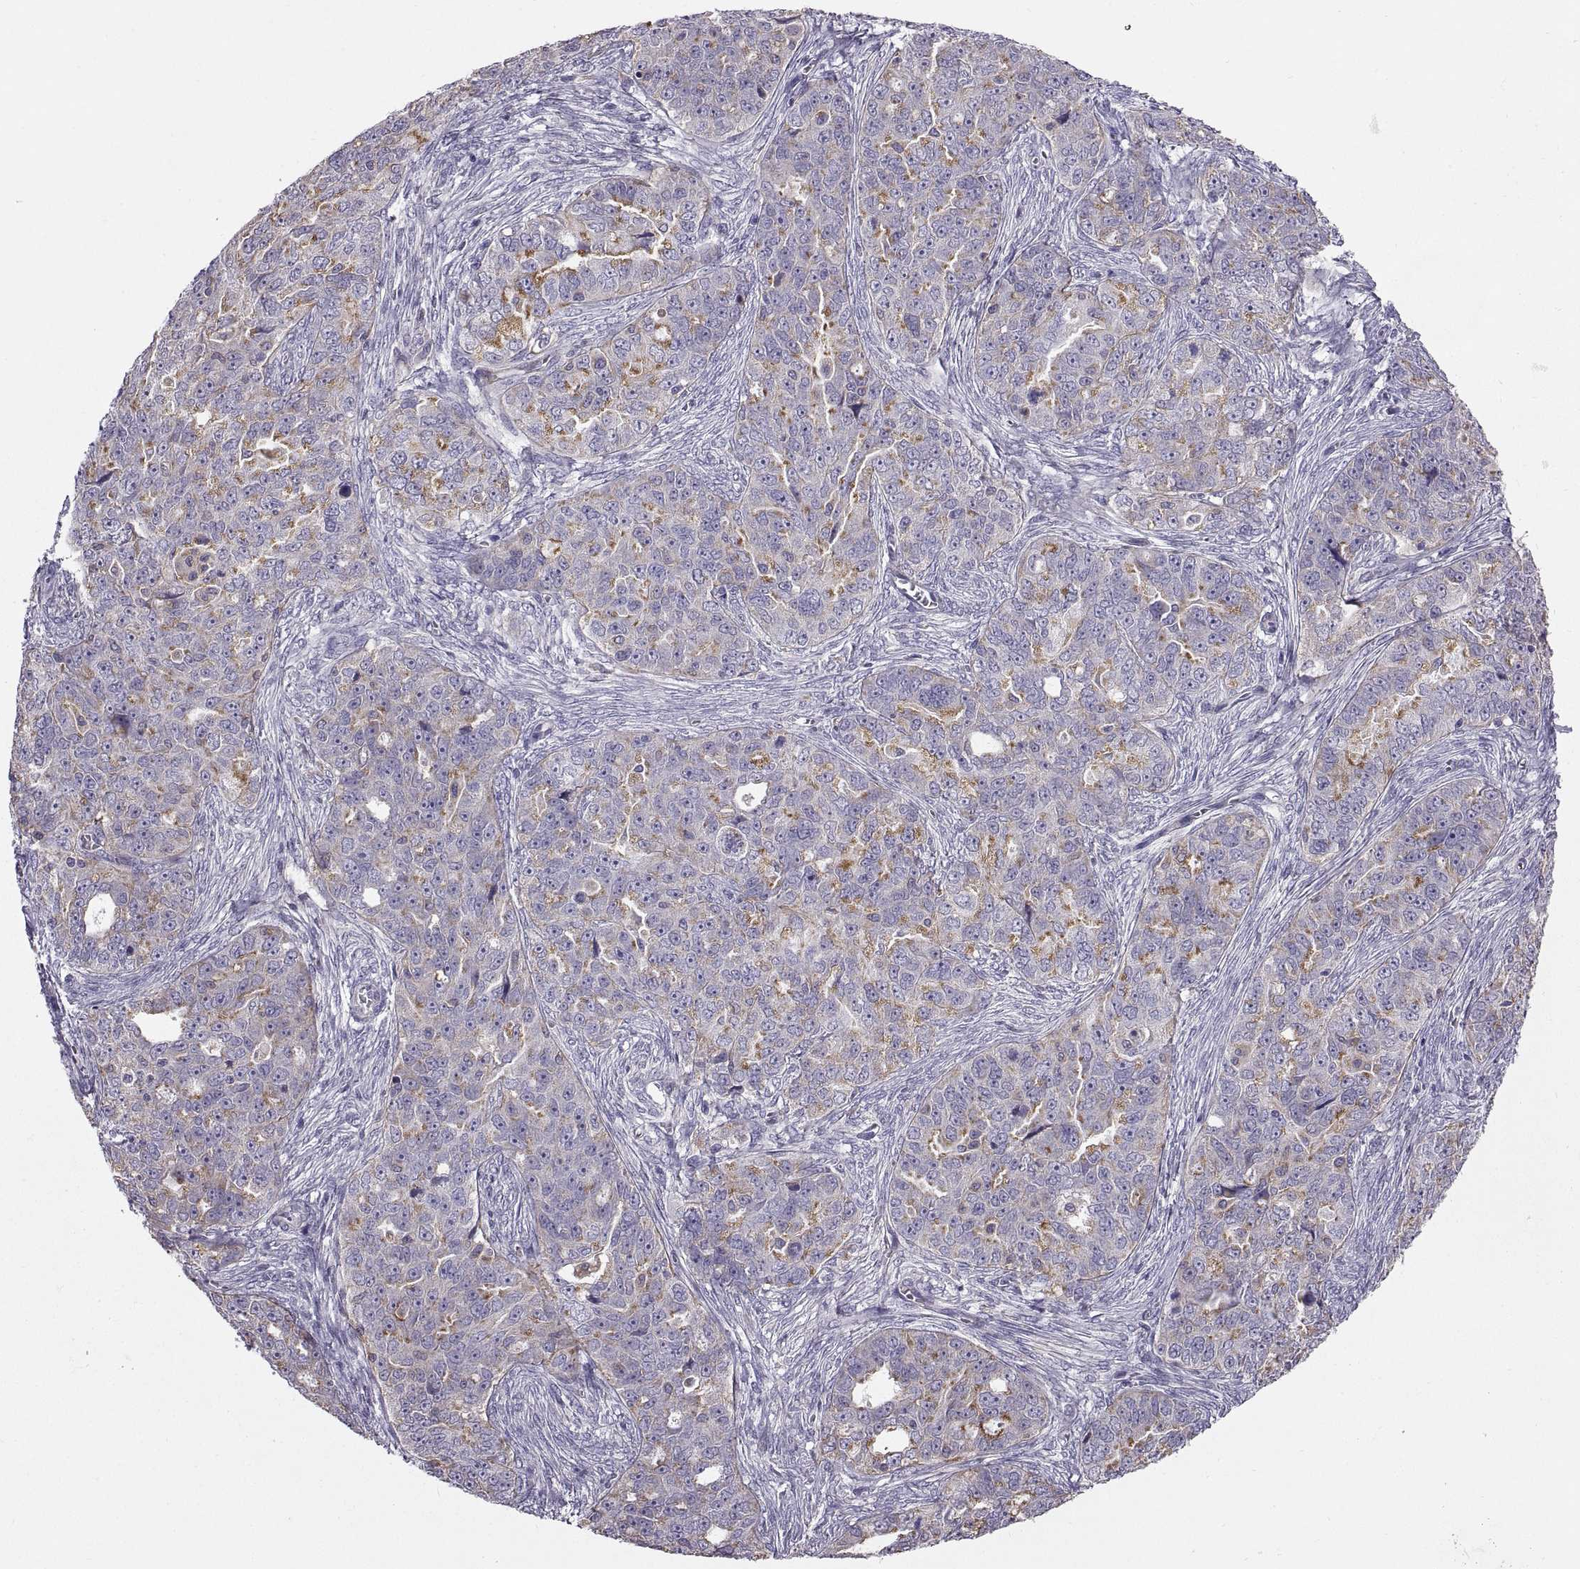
{"staining": {"intensity": "moderate", "quantity": "<25%", "location": "cytoplasmic/membranous"}, "tissue": "ovarian cancer", "cell_type": "Tumor cells", "image_type": "cancer", "snomed": [{"axis": "morphology", "description": "Cystadenocarcinoma, serous, NOS"}, {"axis": "topography", "description": "Ovary"}], "caption": "Ovarian cancer tissue displays moderate cytoplasmic/membranous expression in approximately <25% of tumor cells (Brightfield microscopy of DAB IHC at high magnification).", "gene": "ARSL", "patient": {"sex": "female", "age": 51}}